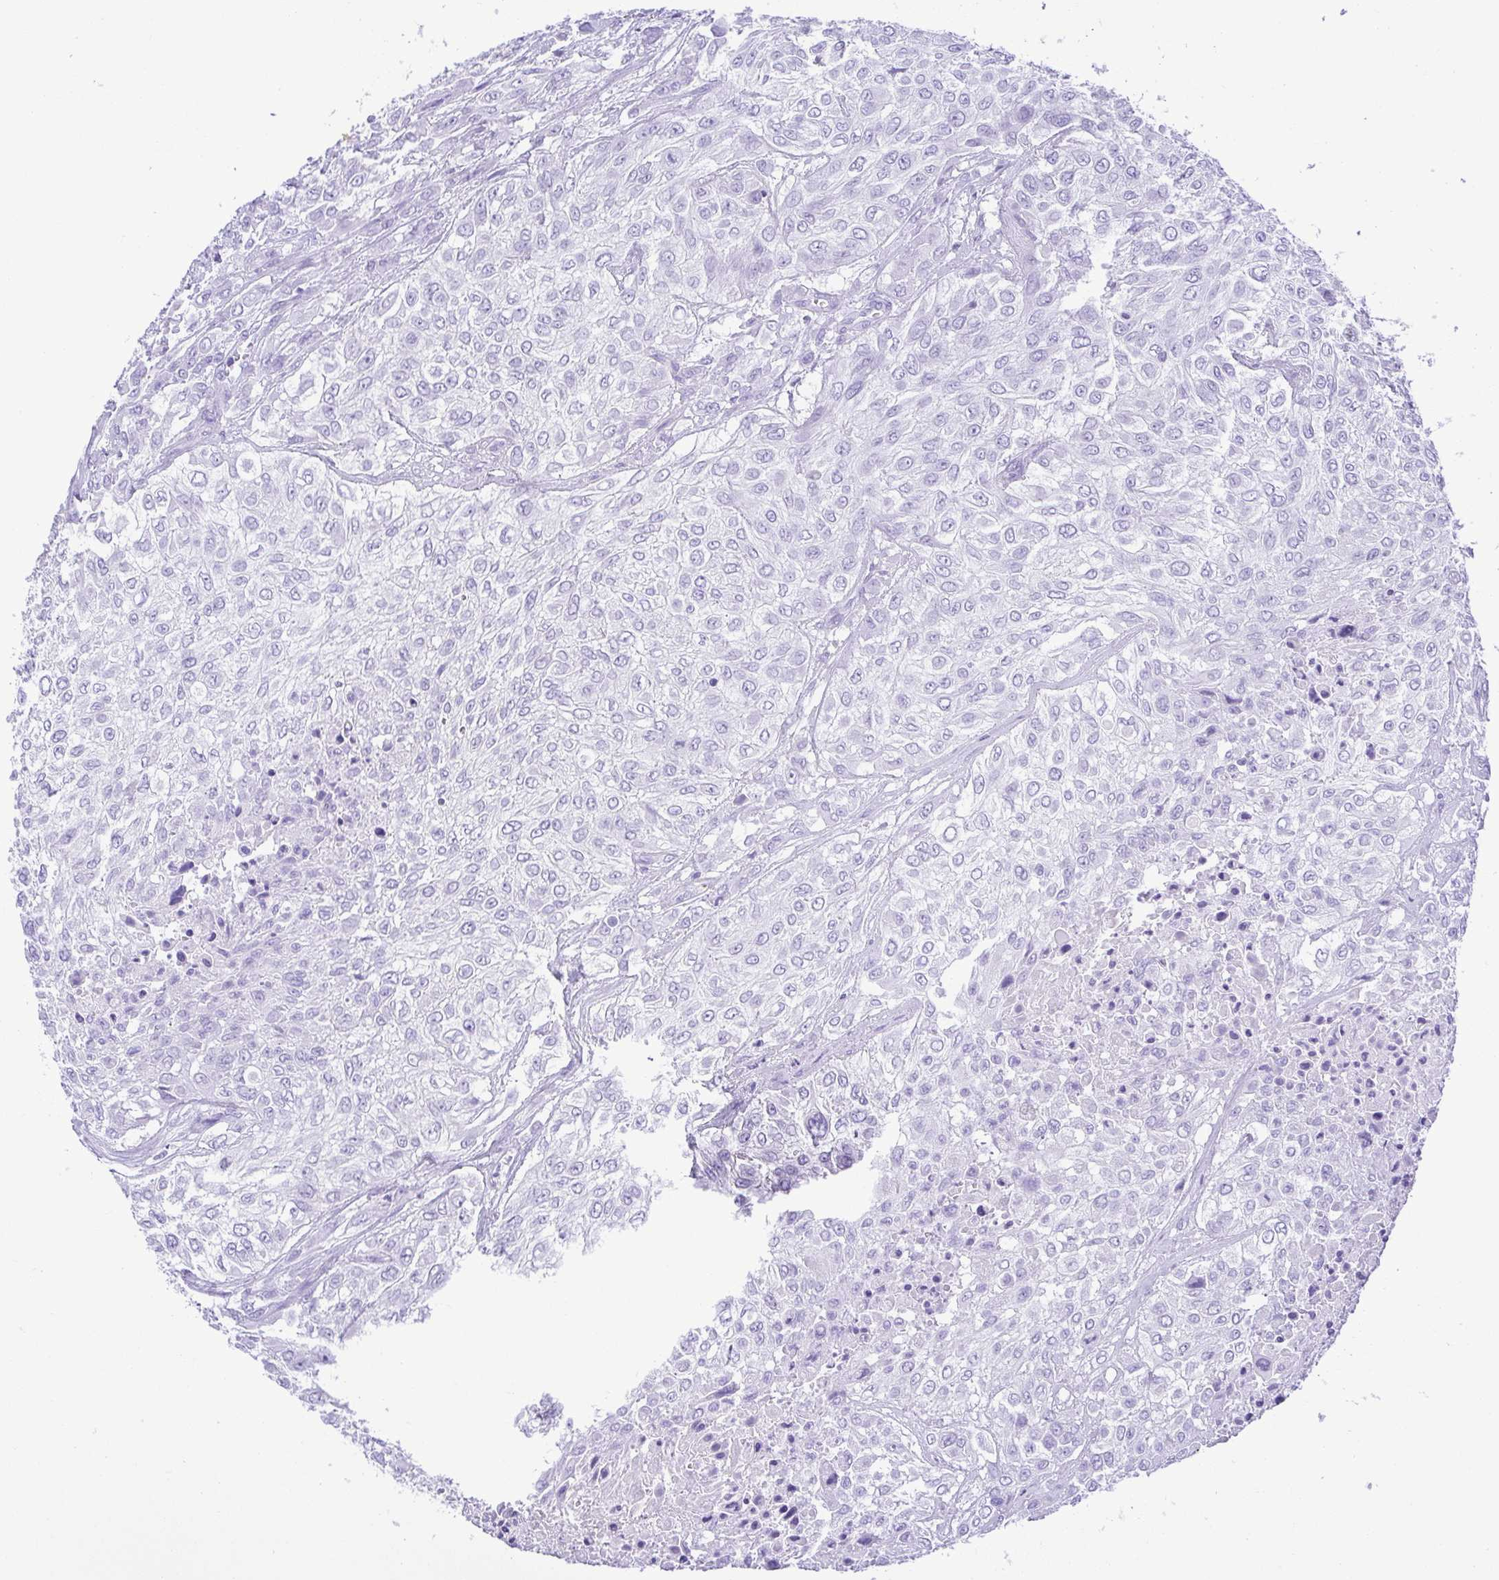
{"staining": {"intensity": "negative", "quantity": "none", "location": "none"}, "tissue": "urothelial cancer", "cell_type": "Tumor cells", "image_type": "cancer", "snomed": [{"axis": "morphology", "description": "Urothelial carcinoma, High grade"}, {"axis": "topography", "description": "Urinary bladder"}], "caption": "The micrograph demonstrates no significant staining in tumor cells of urothelial cancer.", "gene": "CDSN", "patient": {"sex": "male", "age": 57}}